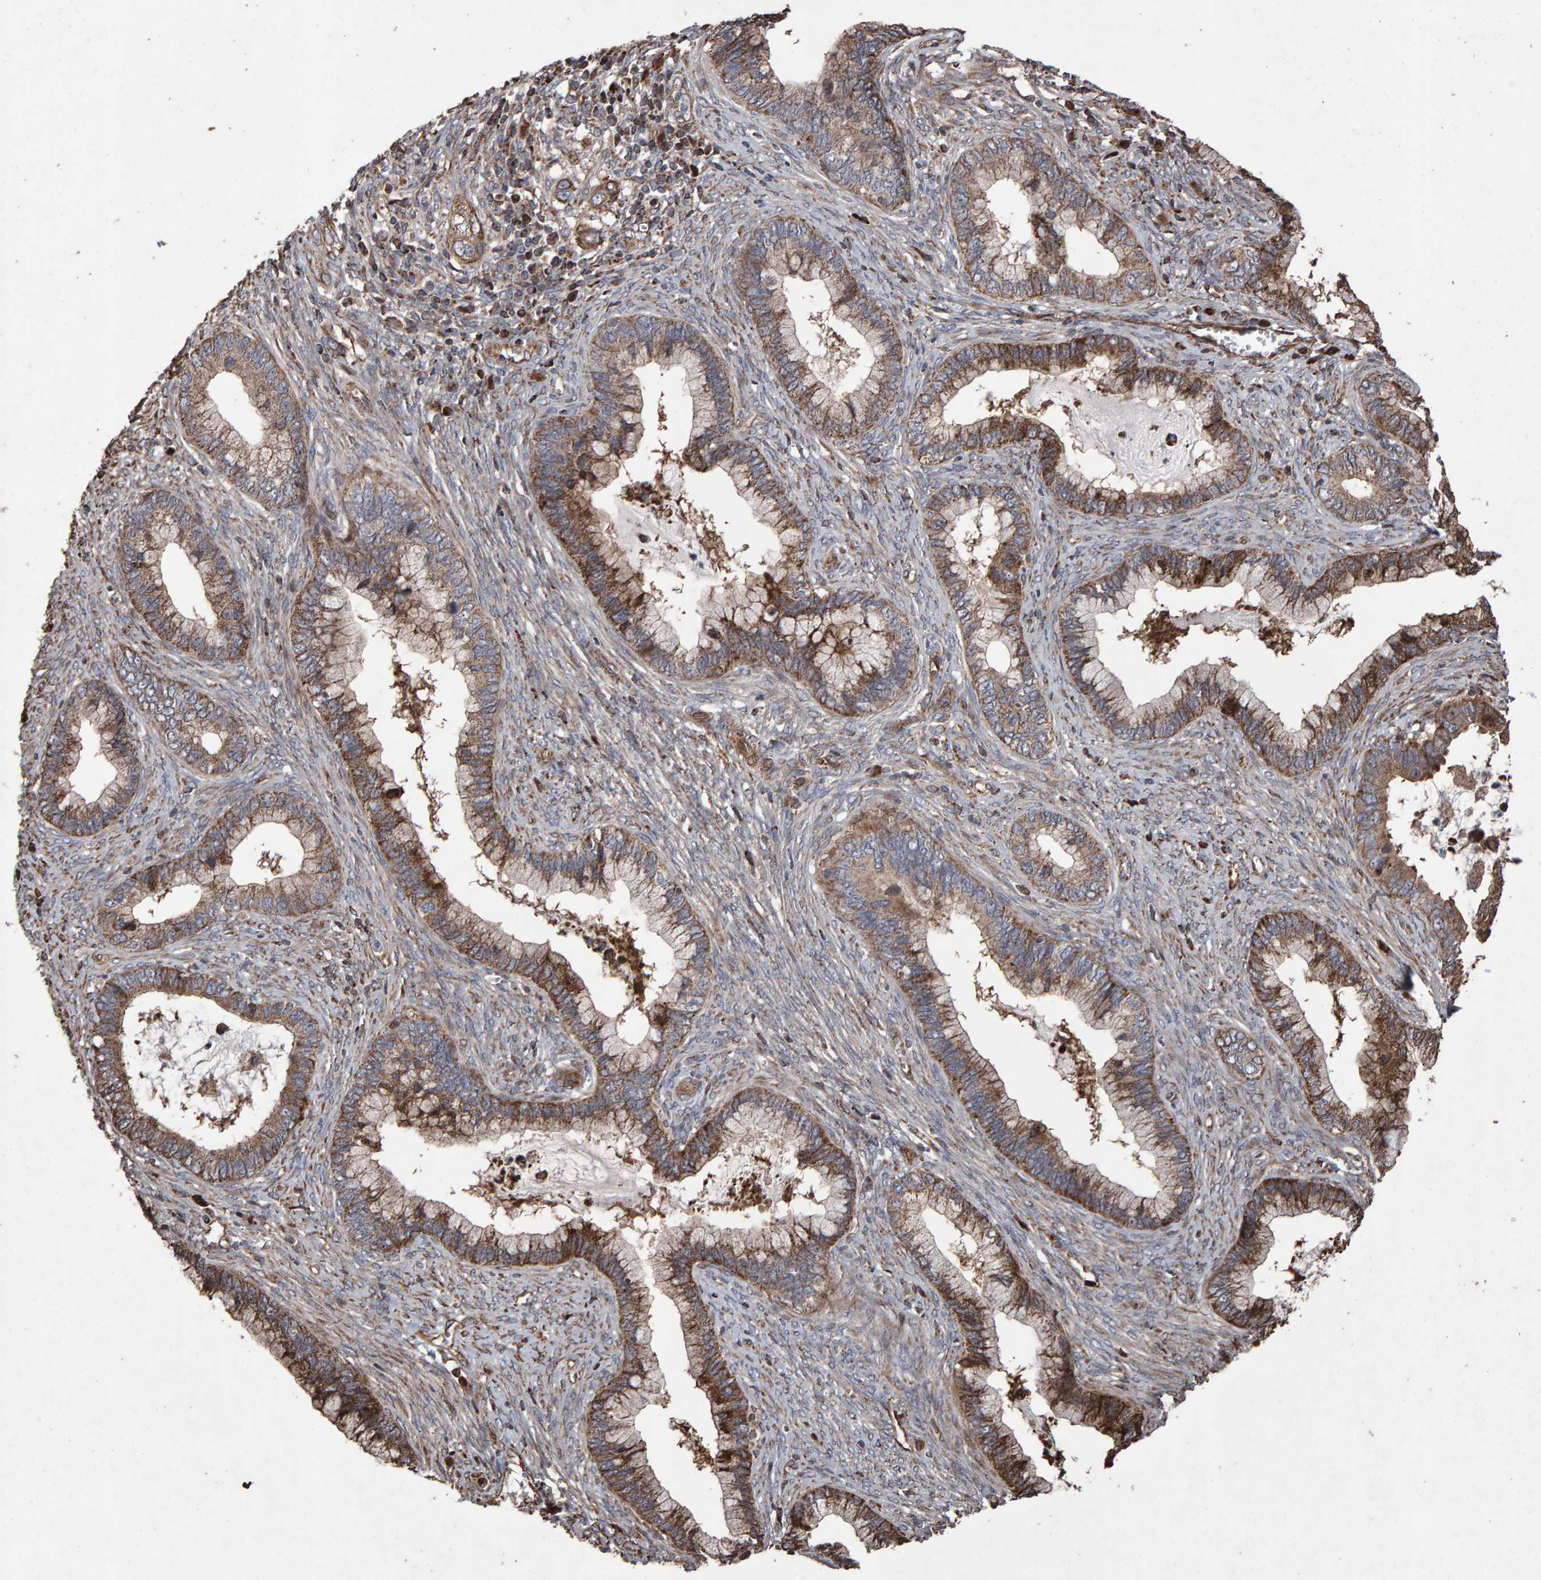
{"staining": {"intensity": "moderate", "quantity": ">75%", "location": "cytoplasmic/membranous"}, "tissue": "cervical cancer", "cell_type": "Tumor cells", "image_type": "cancer", "snomed": [{"axis": "morphology", "description": "Adenocarcinoma, NOS"}, {"axis": "topography", "description": "Cervix"}], "caption": "A histopathology image of human adenocarcinoma (cervical) stained for a protein exhibits moderate cytoplasmic/membranous brown staining in tumor cells. Using DAB (brown) and hematoxylin (blue) stains, captured at high magnification using brightfield microscopy.", "gene": "OSBP2", "patient": {"sex": "female", "age": 44}}